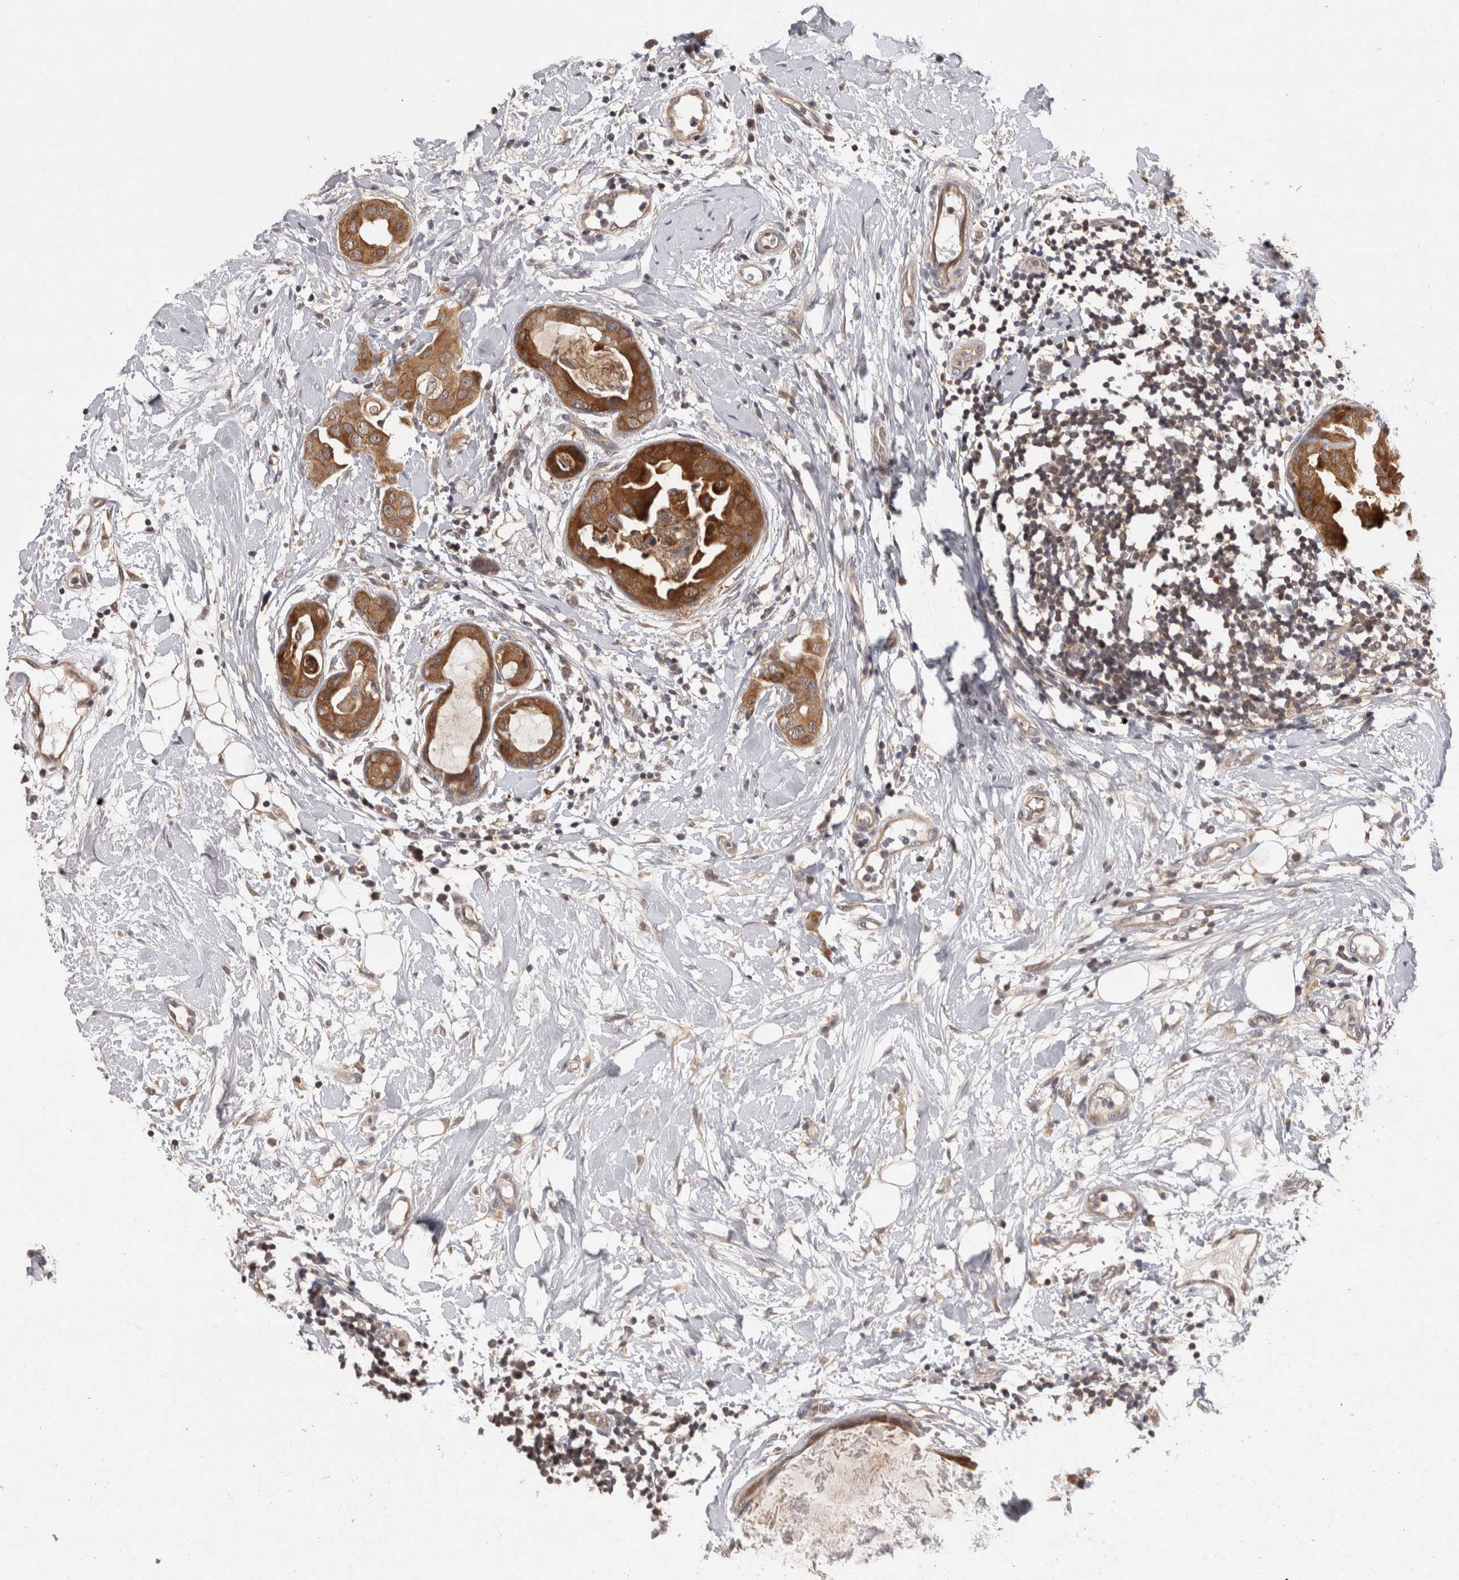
{"staining": {"intensity": "moderate", "quantity": ">75%", "location": "cytoplasmic/membranous"}, "tissue": "breast cancer", "cell_type": "Tumor cells", "image_type": "cancer", "snomed": [{"axis": "morphology", "description": "Duct carcinoma"}, {"axis": "topography", "description": "Breast"}], "caption": "Immunohistochemistry photomicrograph of neoplastic tissue: human intraductal carcinoma (breast) stained using IHC shows medium levels of moderate protein expression localized specifically in the cytoplasmic/membranous of tumor cells, appearing as a cytoplasmic/membranous brown color.", "gene": "ACAT2", "patient": {"sex": "female", "age": 40}}